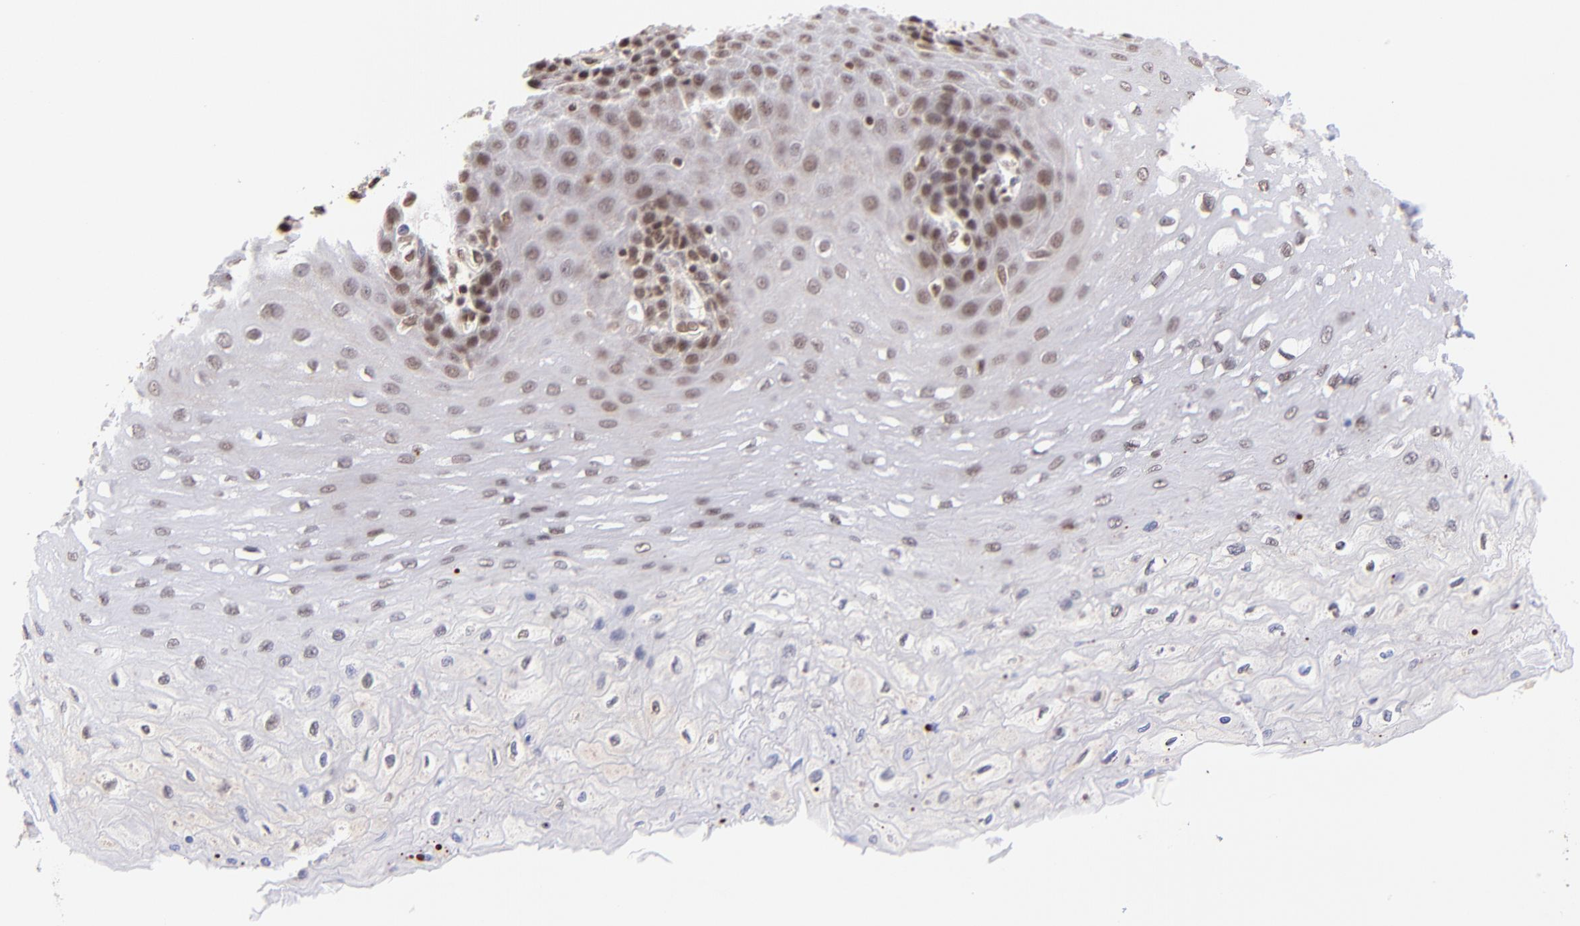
{"staining": {"intensity": "moderate", "quantity": "25%-75%", "location": "nuclear"}, "tissue": "esophagus", "cell_type": "Squamous epithelial cells", "image_type": "normal", "snomed": [{"axis": "morphology", "description": "Normal tissue, NOS"}, {"axis": "topography", "description": "Esophagus"}], "caption": "Immunohistochemical staining of normal esophagus demonstrates 25%-75% levels of moderate nuclear protein staining in approximately 25%-75% of squamous epithelial cells.", "gene": "WDR25", "patient": {"sex": "female", "age": 72}}